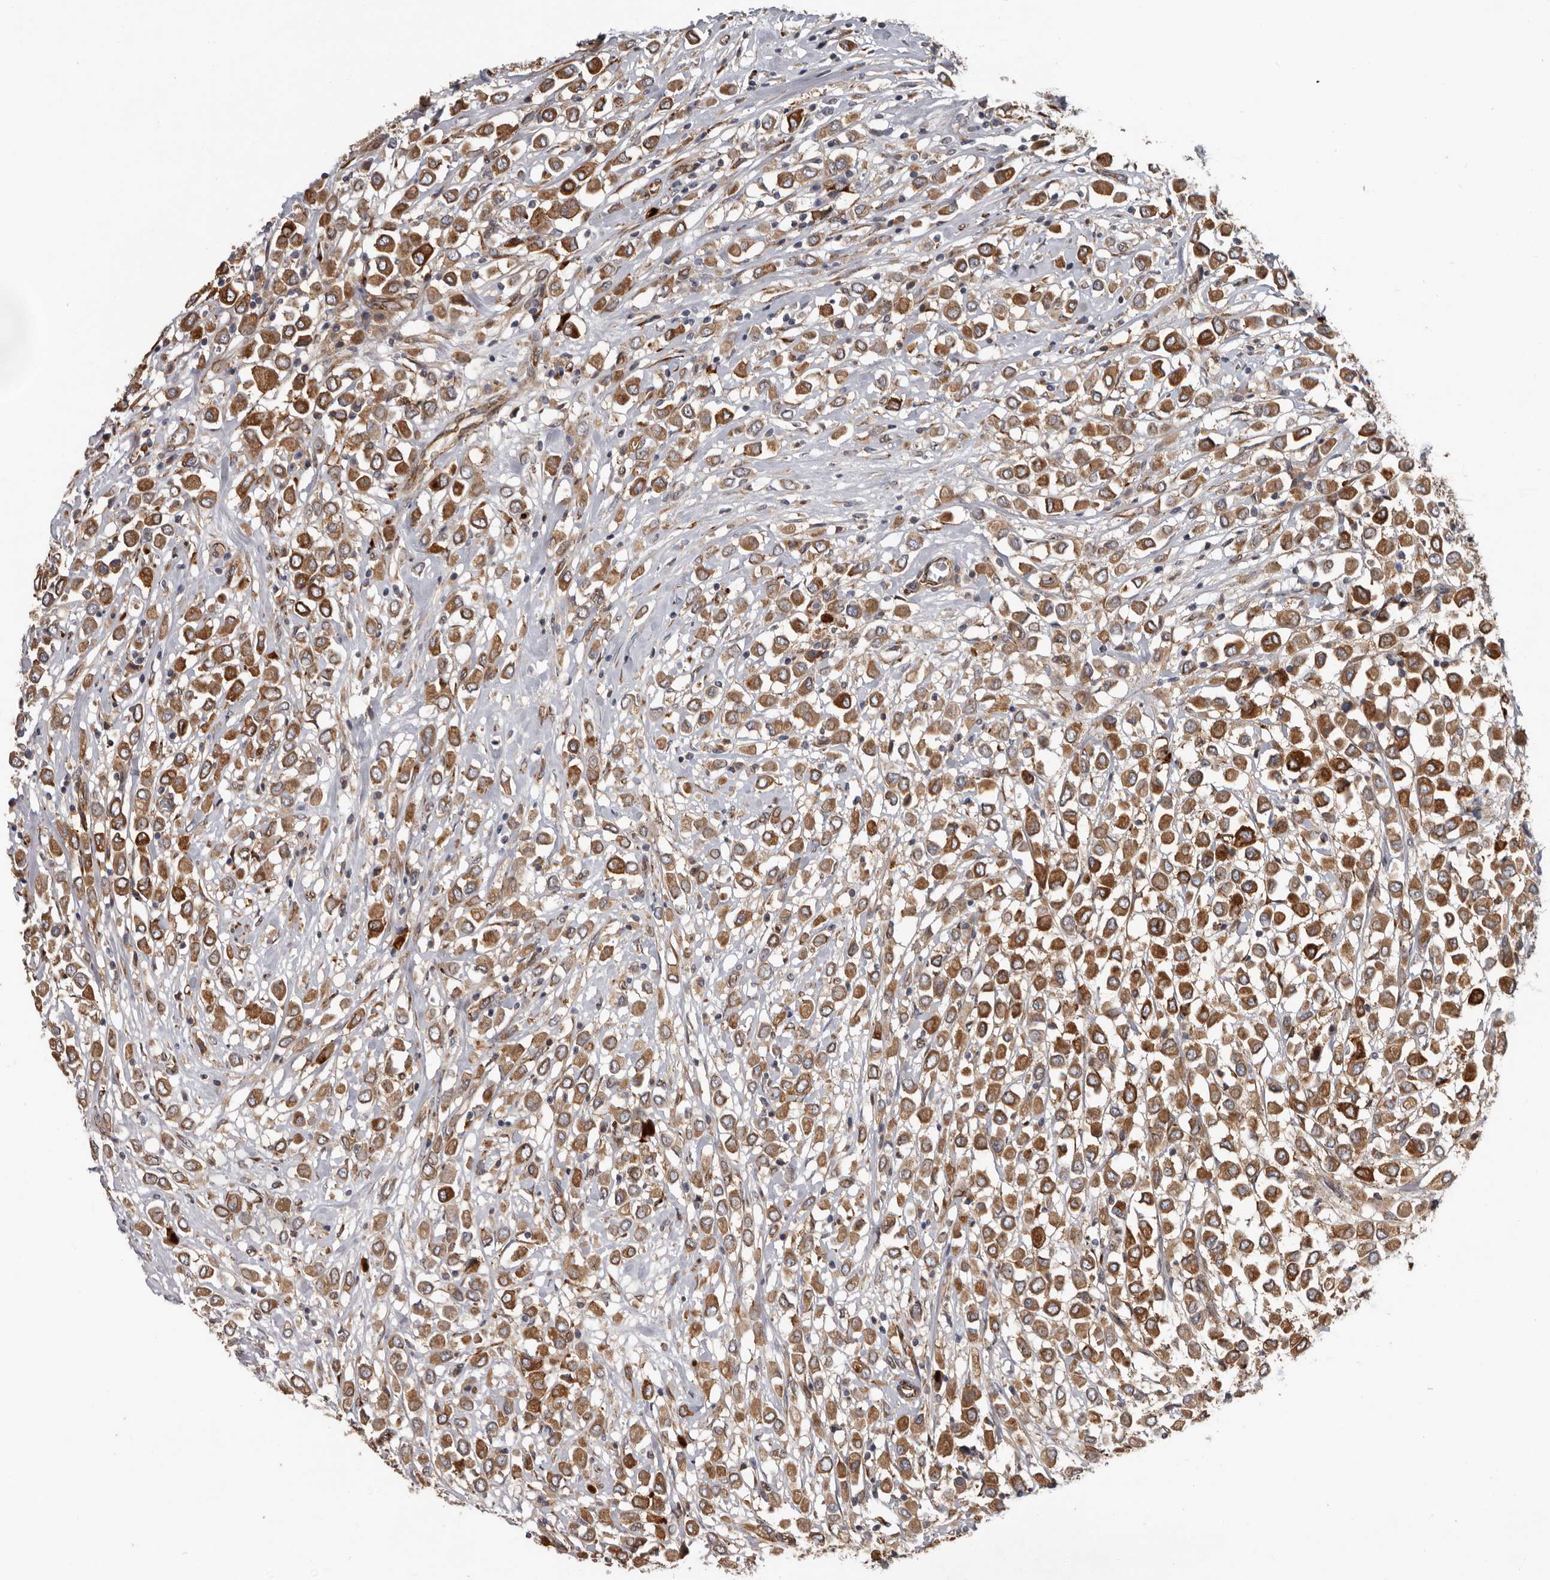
{"staining": {"intensity": "strong", "quantity": ">75%", "location": "cytoplasmic/membranous"}, "tissue": "breast cancer", "cell_type": "Tumor cells", "image_type": "cancer", "snomed": [{"axis": "morphology", "description": "Duct carcinoma"}, {"axis": "topography", "description": "Breast"}], "caption": "A brown stain labels strong cytoplasmic/membranous staining of a protein in intraductal carcinoma (breast) tumor cells.", "gene": "MTF1", "patient": {"sex": "female", "age": 61}}